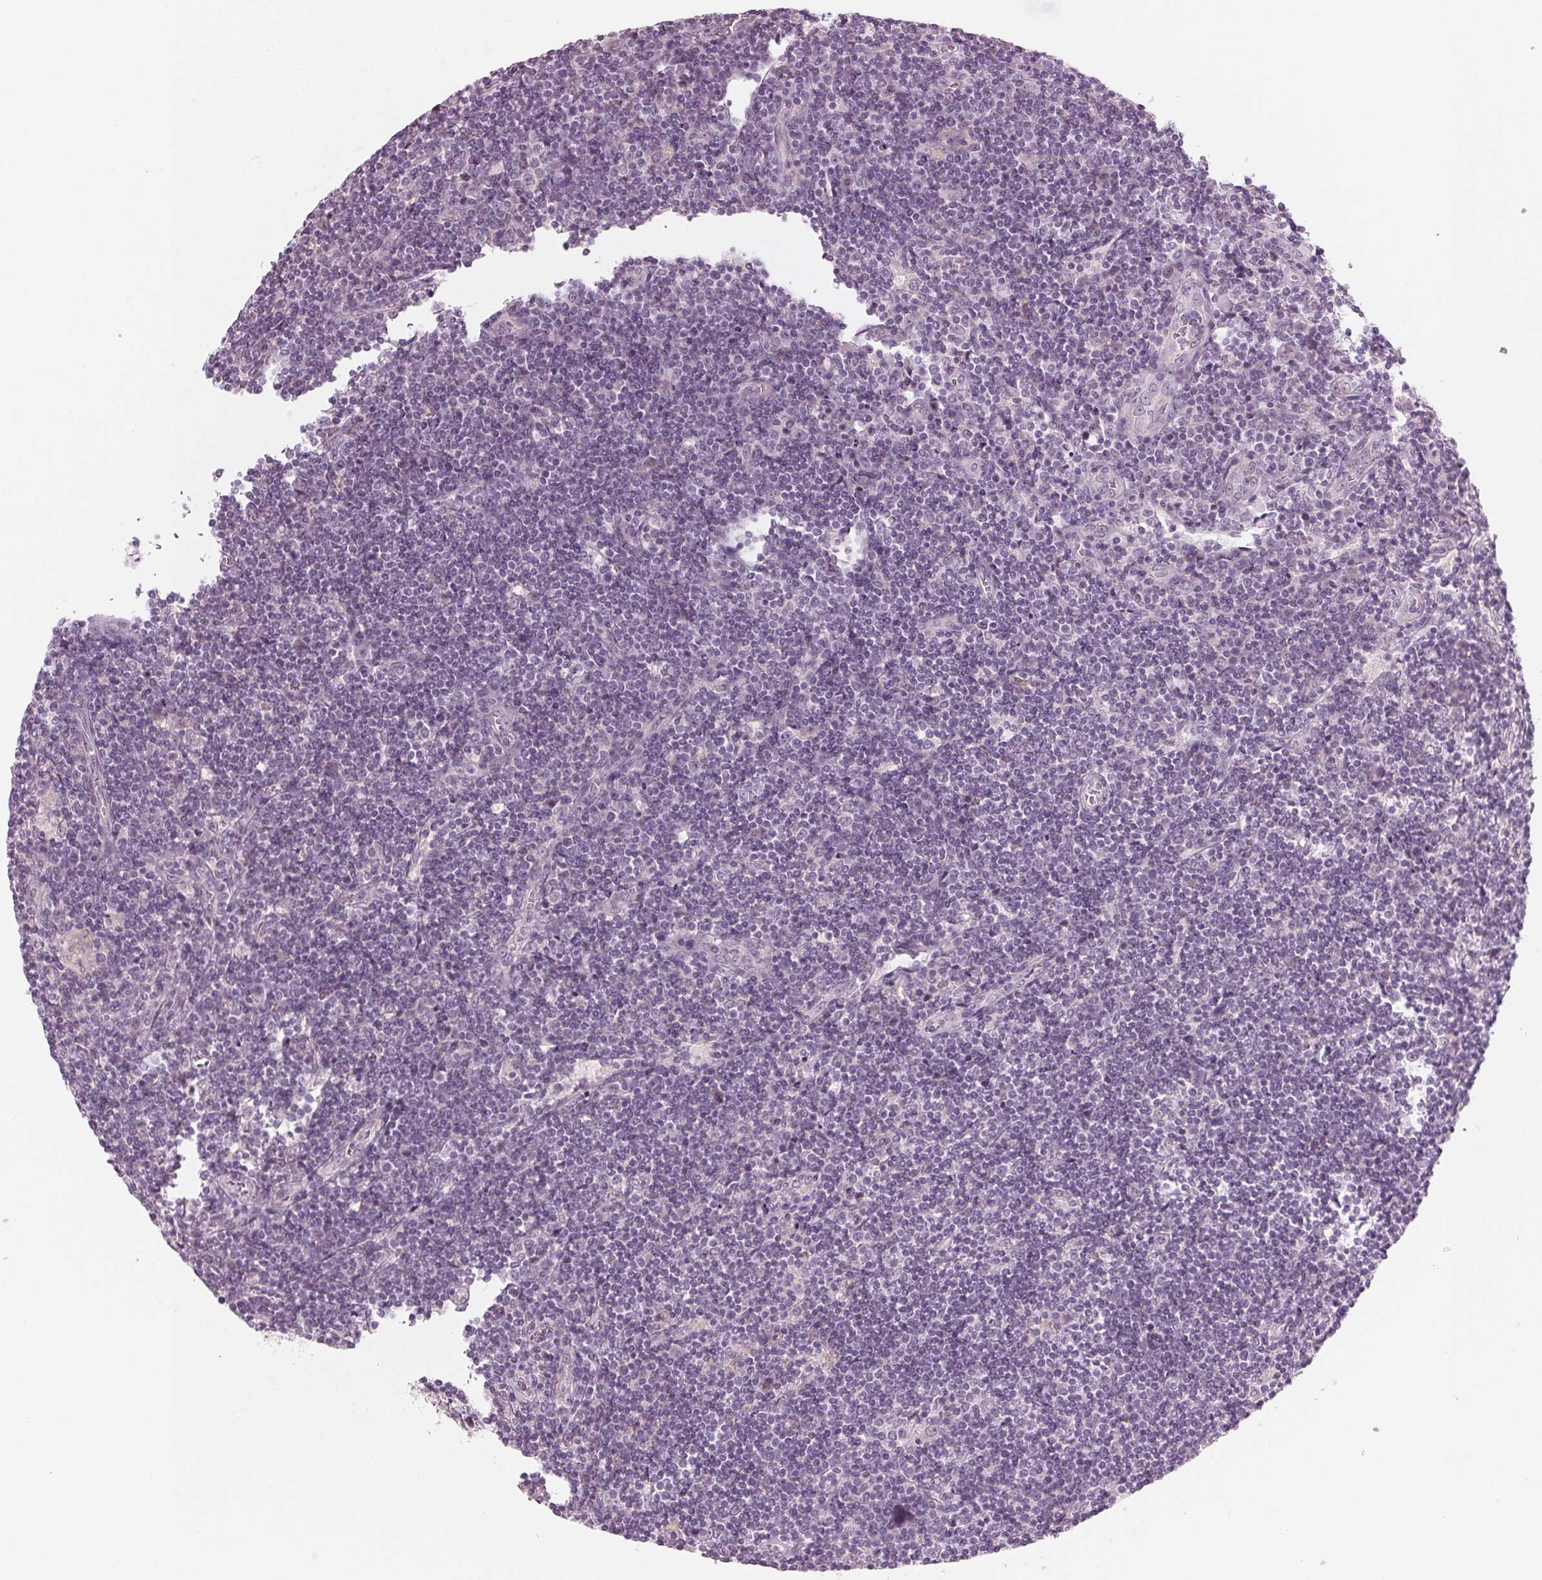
{"staining": {"intensity": "negative", "quantity": "none", "location": "none"}, "tissue": "lymphoma", "cell_type": "Tumor cells", "image_type": "cancer", "snomed": [{"axis": "morphology", "description": "Hodgkin's disease, NOS"}, {"axis": "topography", "description": "Lymph node"}], "caption": "An image of lymphoma stained for a protein exhibits no brown staining in tumor cells.", "gene": "PRAP1", "patient": {"sex": "male", "age": 40}}